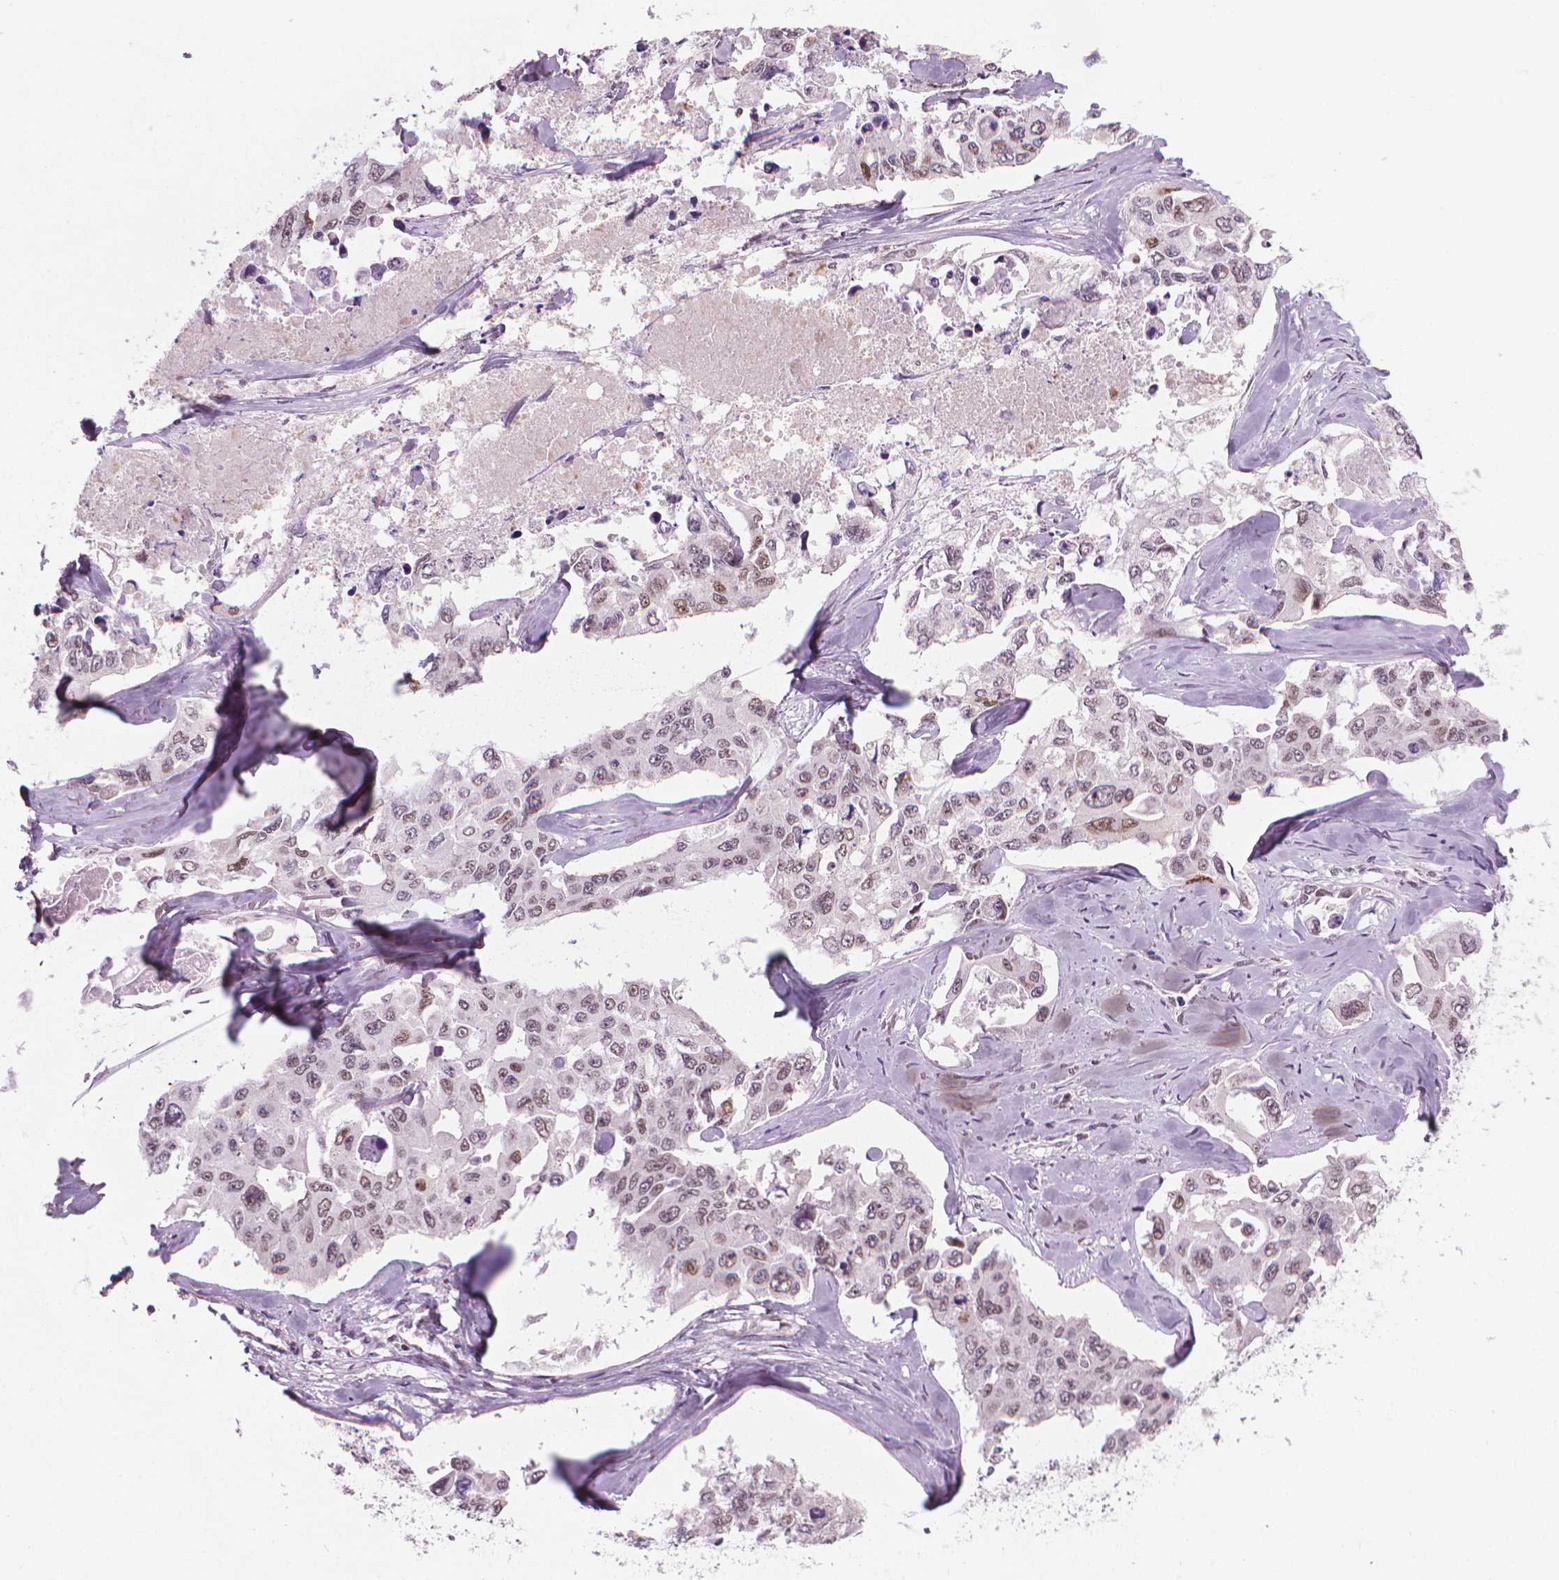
{"staining": {"intensity": "weak", "quantity": "25%-75%", "location": "nuclear"}, "tissue": "lung cancer", "cell_type": "Tumor cells", "image_type": "cancer", "snomed": [{"axis": "morphology", "description": "Adenocarcinoma, NOS"}, {"axis": "topography", "description": "Lung"}], "caption": "Immunohistochemical staining of human lung cancer demonstrates low levels of weak nuclear expression in approximately 25%-75% of tumor cells.", "gene": "CDKN1C", "patient": {"sex": "male", "age": 64}}